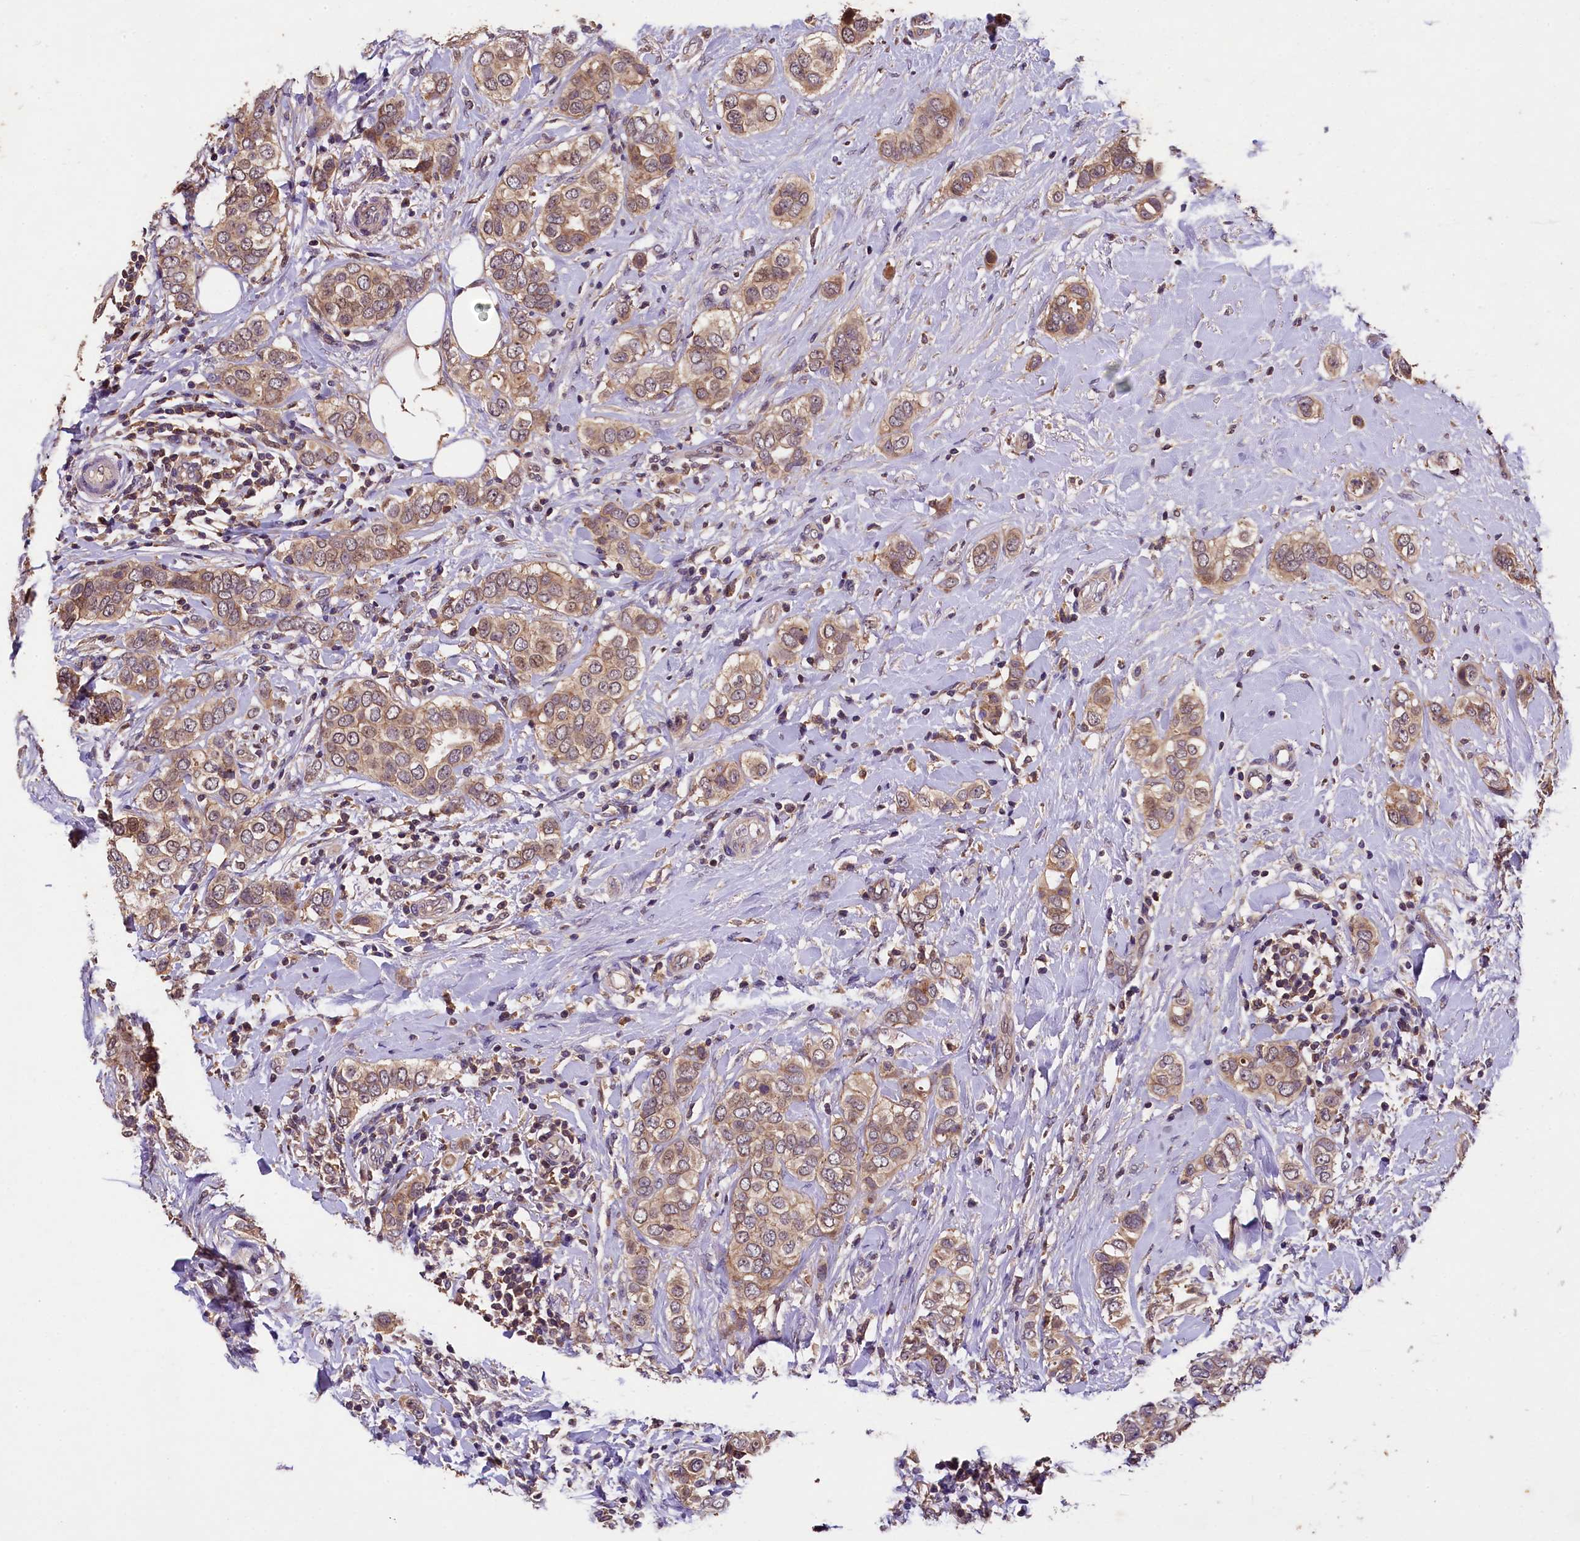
{"staining": {"intensity": "moderate", "quantity": ">75%", "location": "cytoplasmic/membranous"}, "tissue": "breast cancer", "cell_type": "Tumor cells", "image_type": "cancer", "snomed": [{"axis": "morphology", "description": "Lobular carcinoma"}, {"axis": "topography", "description": "Breast"}], "caption": "Protein expression analysis of human lobular carcinoma (breast) reveals moderate cytoplasmic/membranous expression in about >75% of tumor cells. Using DAB (3,3'-diaminobenzidine) (brown) and hematoxylin (blue) stains, captured at high magnification using brightfield microscopy.", "gene": "PLXNB1", "patient": {"sex": "female", "age": 51}}